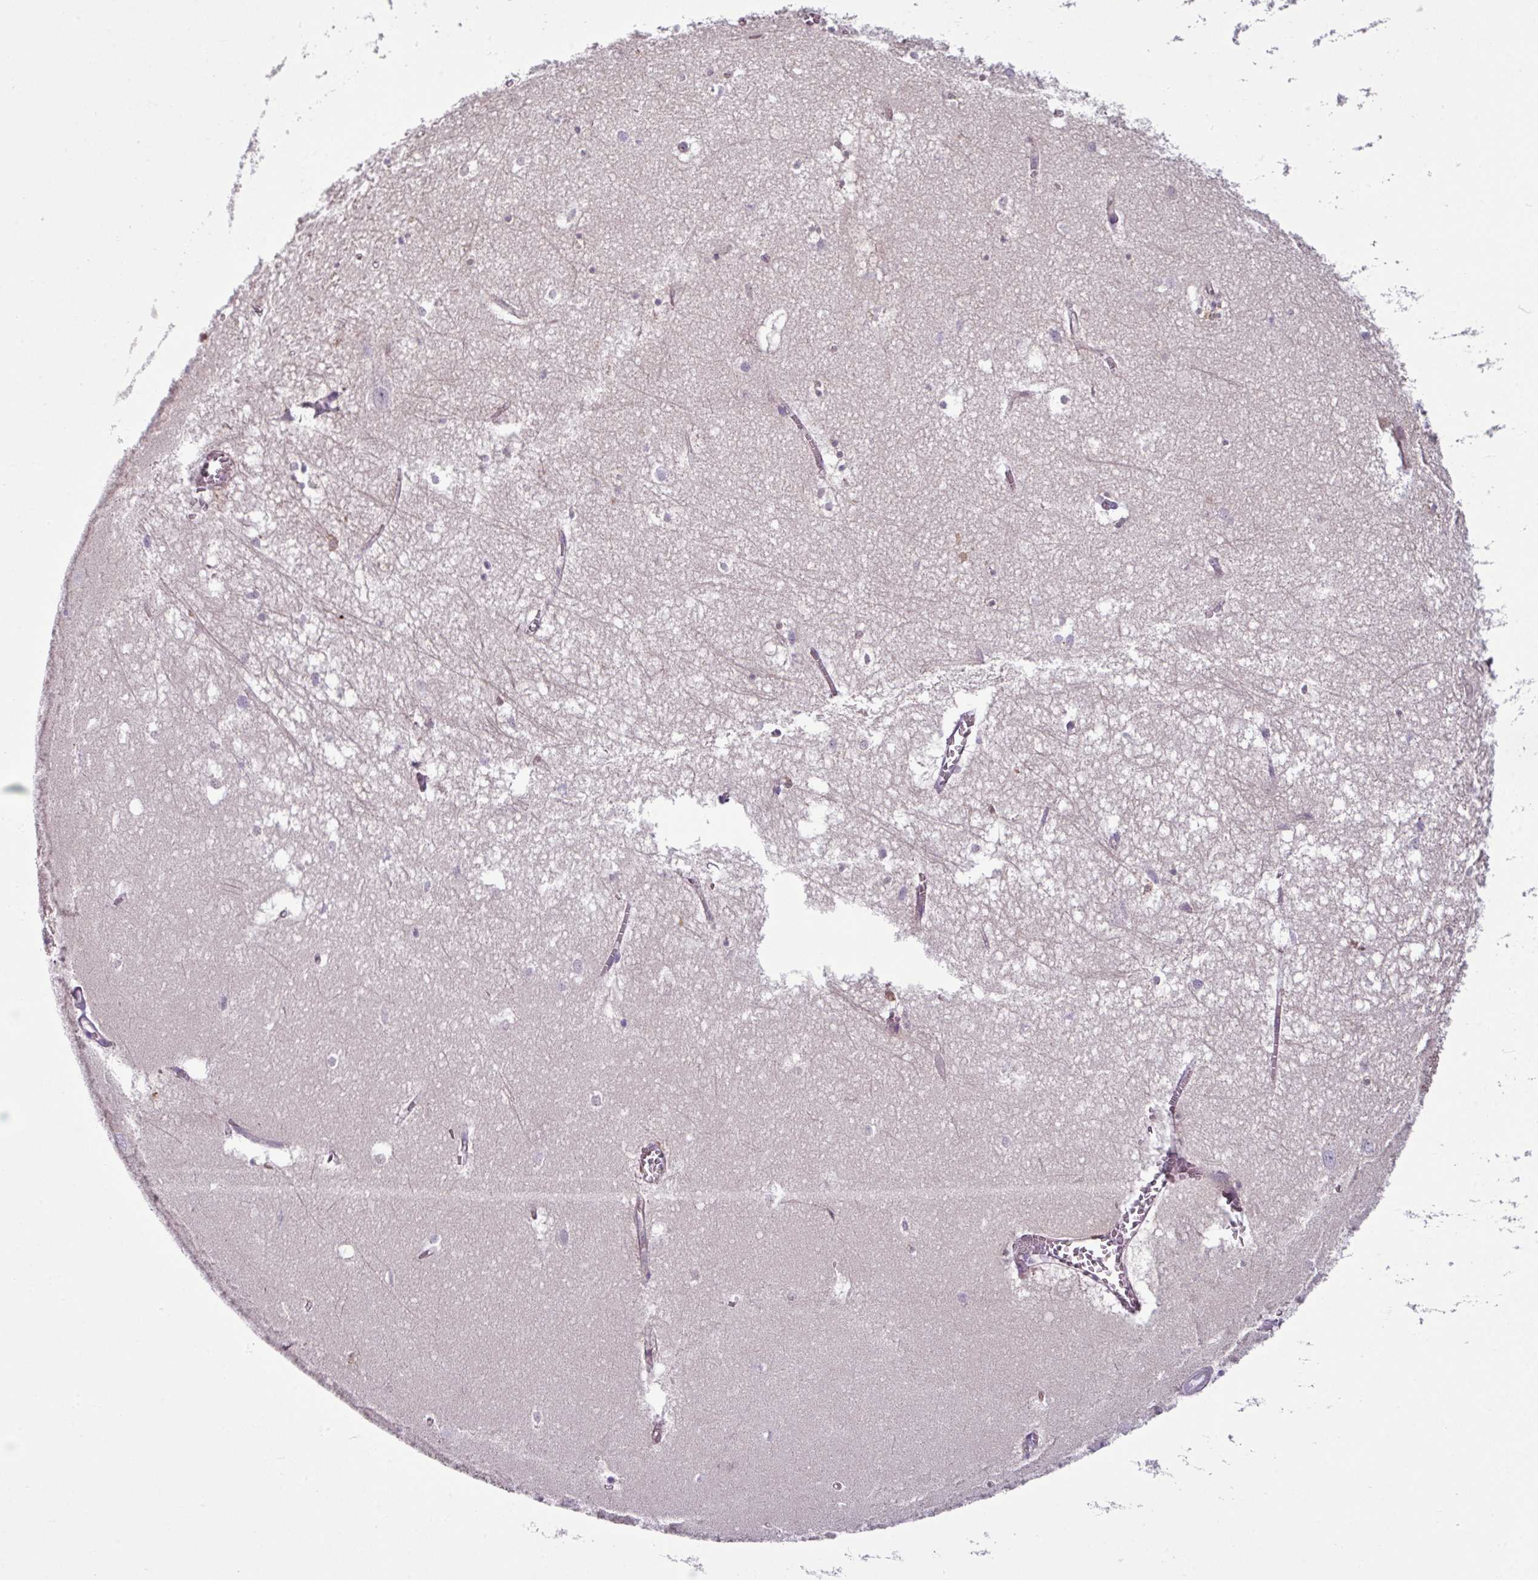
{"staining": {"intensity": "negative", "quantity": "none", "location": "none"}, "tissue": "hippocampus", "cell_type": "Glial cells", "image_type": "normal", "snomed": [{"axis": "morphology", "description": "Normal tissue, NOS"}, {"axis": "topography", "description": "Hippocampus"}], "caption": "IHC histopathology image of unremarkable hippocampus: human hippocampus stained with DAB (3,3'-diaminobenzidine) demonstrates no significant protein staining in glial cells.", "gene": "TMEM178B", "patient": {"sex": "female", "age": 64}}